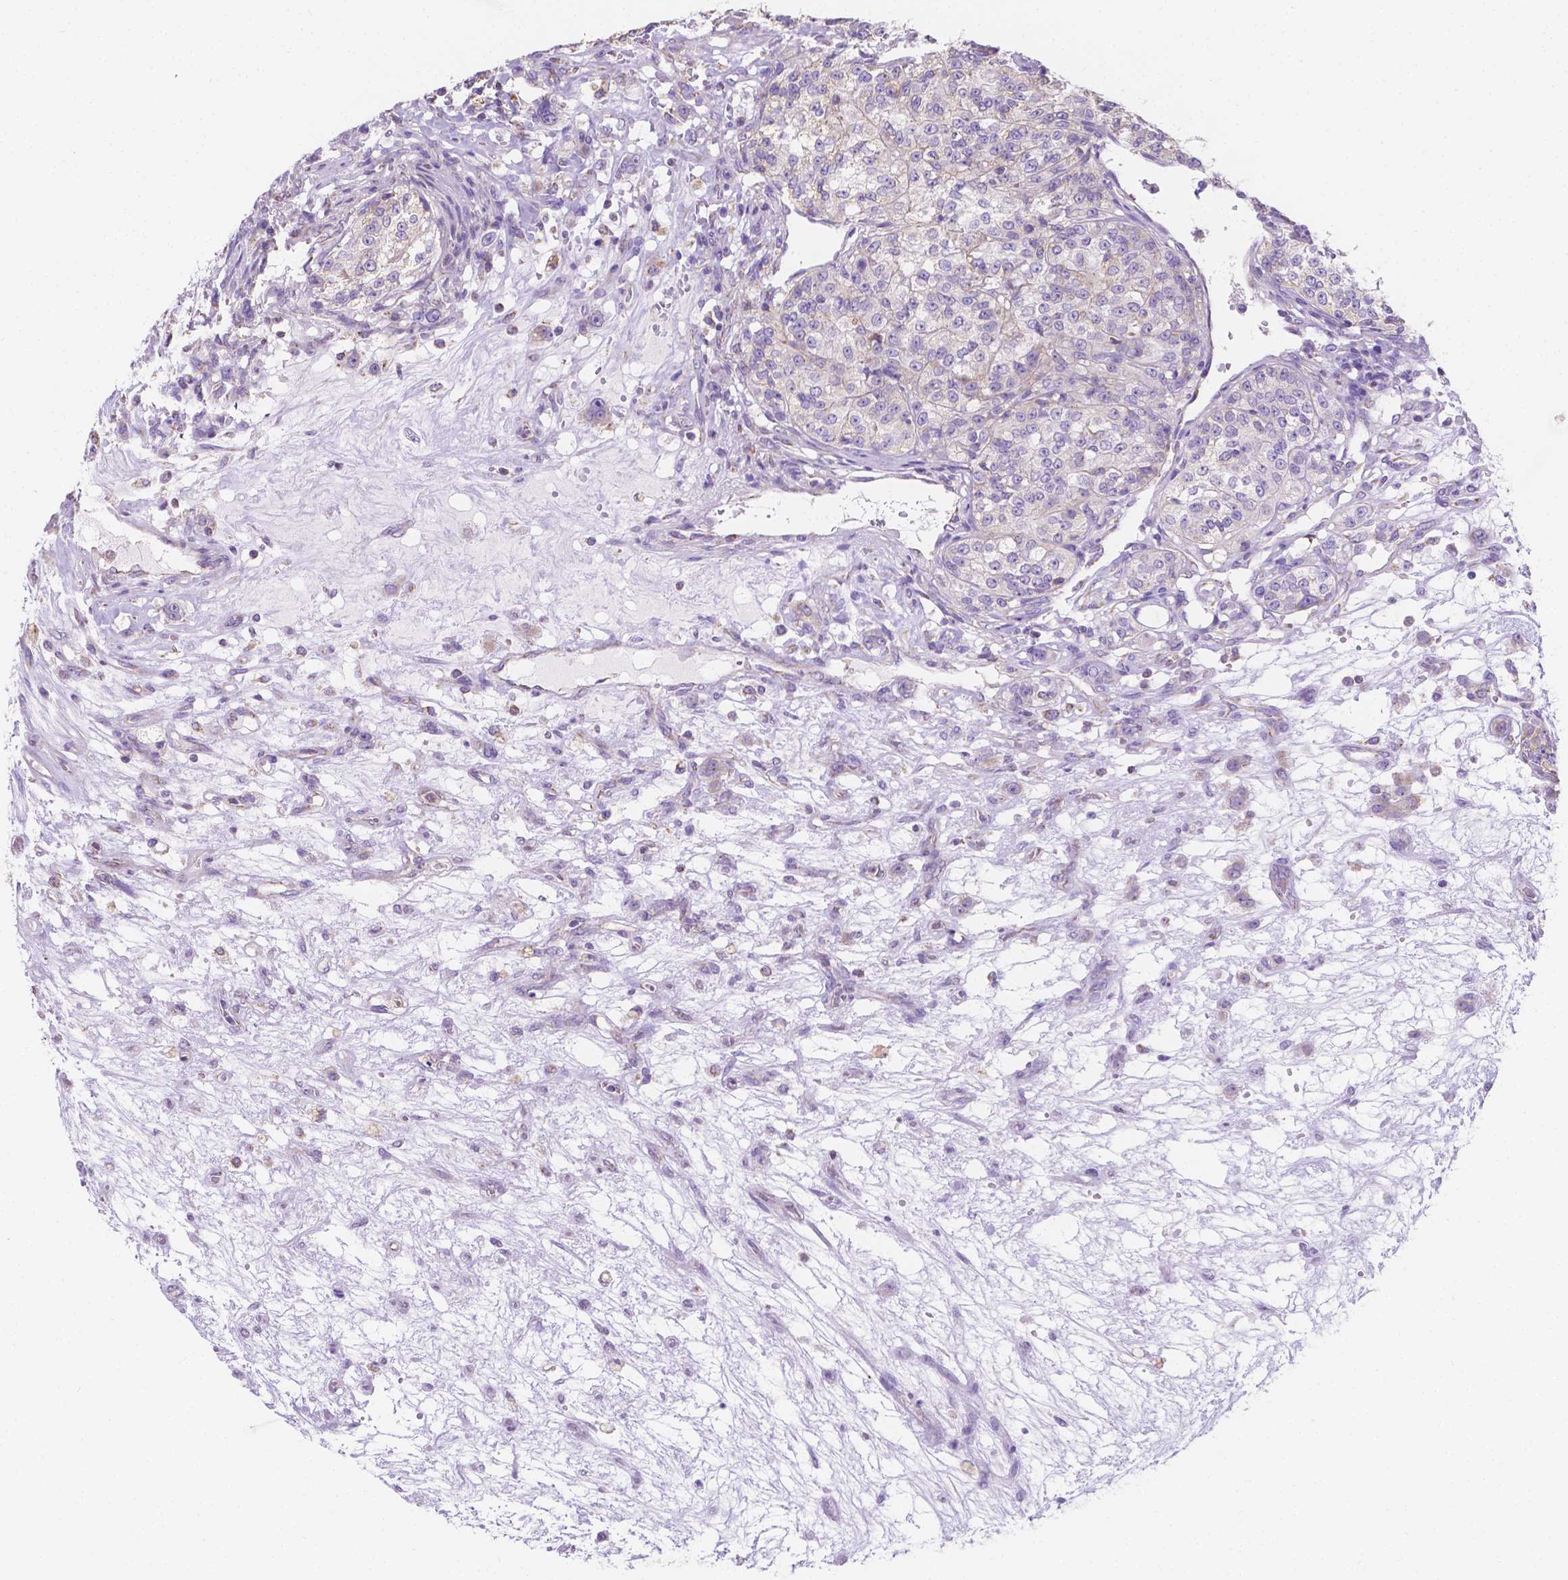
{"staining": {"intensity": "negative", "quantity": "none", "location": "none"}, "tissue": "renal cancer", "cell_type": "Tumor cells", "image_type": "cancer", "snomed": [{"axis": "morphology", "description": "Adenocarcinoma, NOS"}, {"axis": "topography", "description": "Kidney"}], "caption": "IHC of human renal cancer displays no expression in tumor cells.", "gene": "TMEM130", "patient": {"sex": "female", "age": 63}}